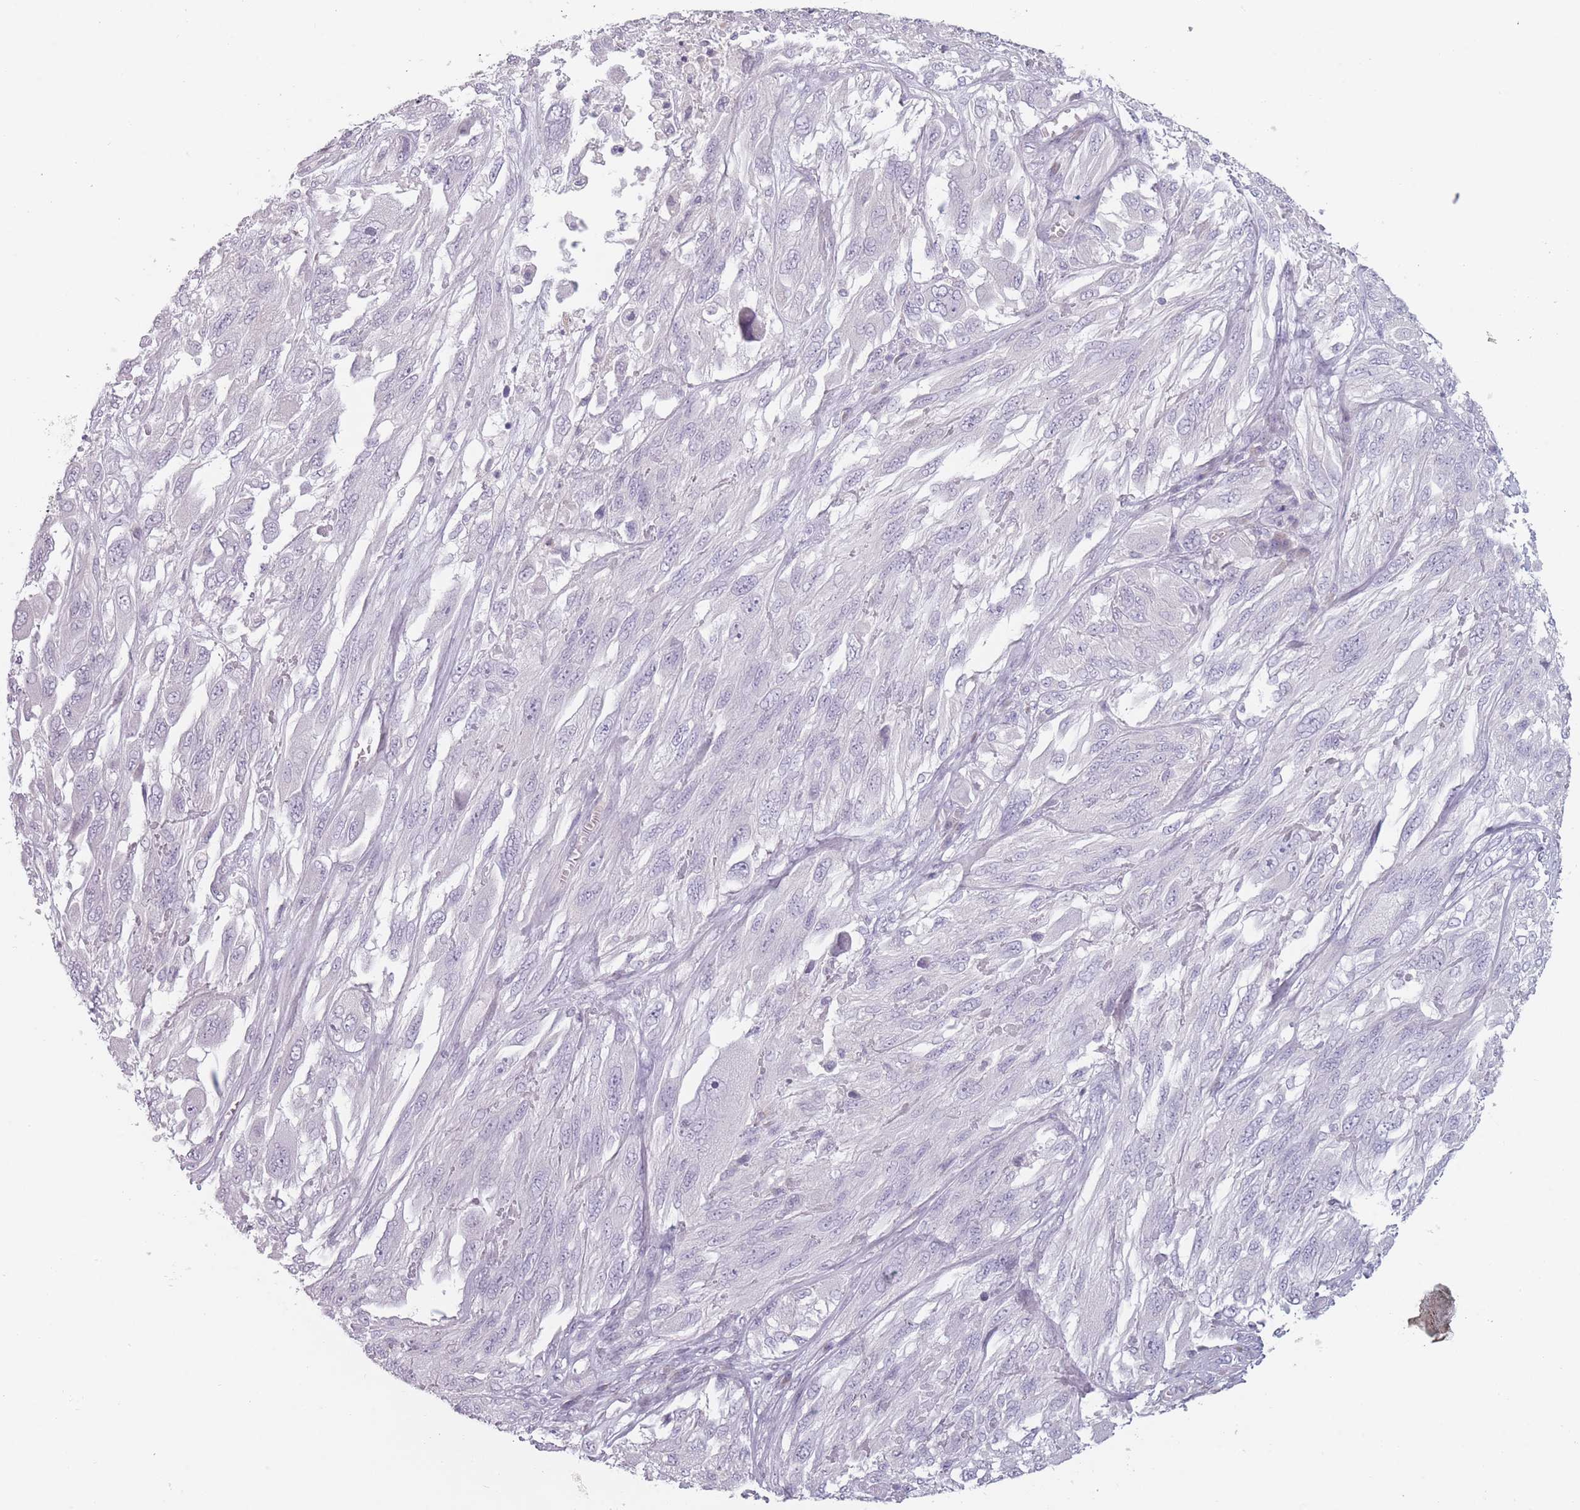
{"staining": {"intensity": "negative", "quantity": "none", "location": "none"}, "tissue": "melanoma", "cell_type": "Tumor cells", "image_type": "cancer", "snomed": [{"axis": "morphology", "description": "Malignant melanoma, NOS"}, {"axis": "topography", "description": "Skin"}], "caption": "Photomicrograph shows no significant protein staining in tumor cells of melanoma. The staining is performed using DAB brown chromogen with nuclei counter-stained in using hematoxylin.", "gene": "RASL10B", "patient": {"sex": "female", "age": 91}}